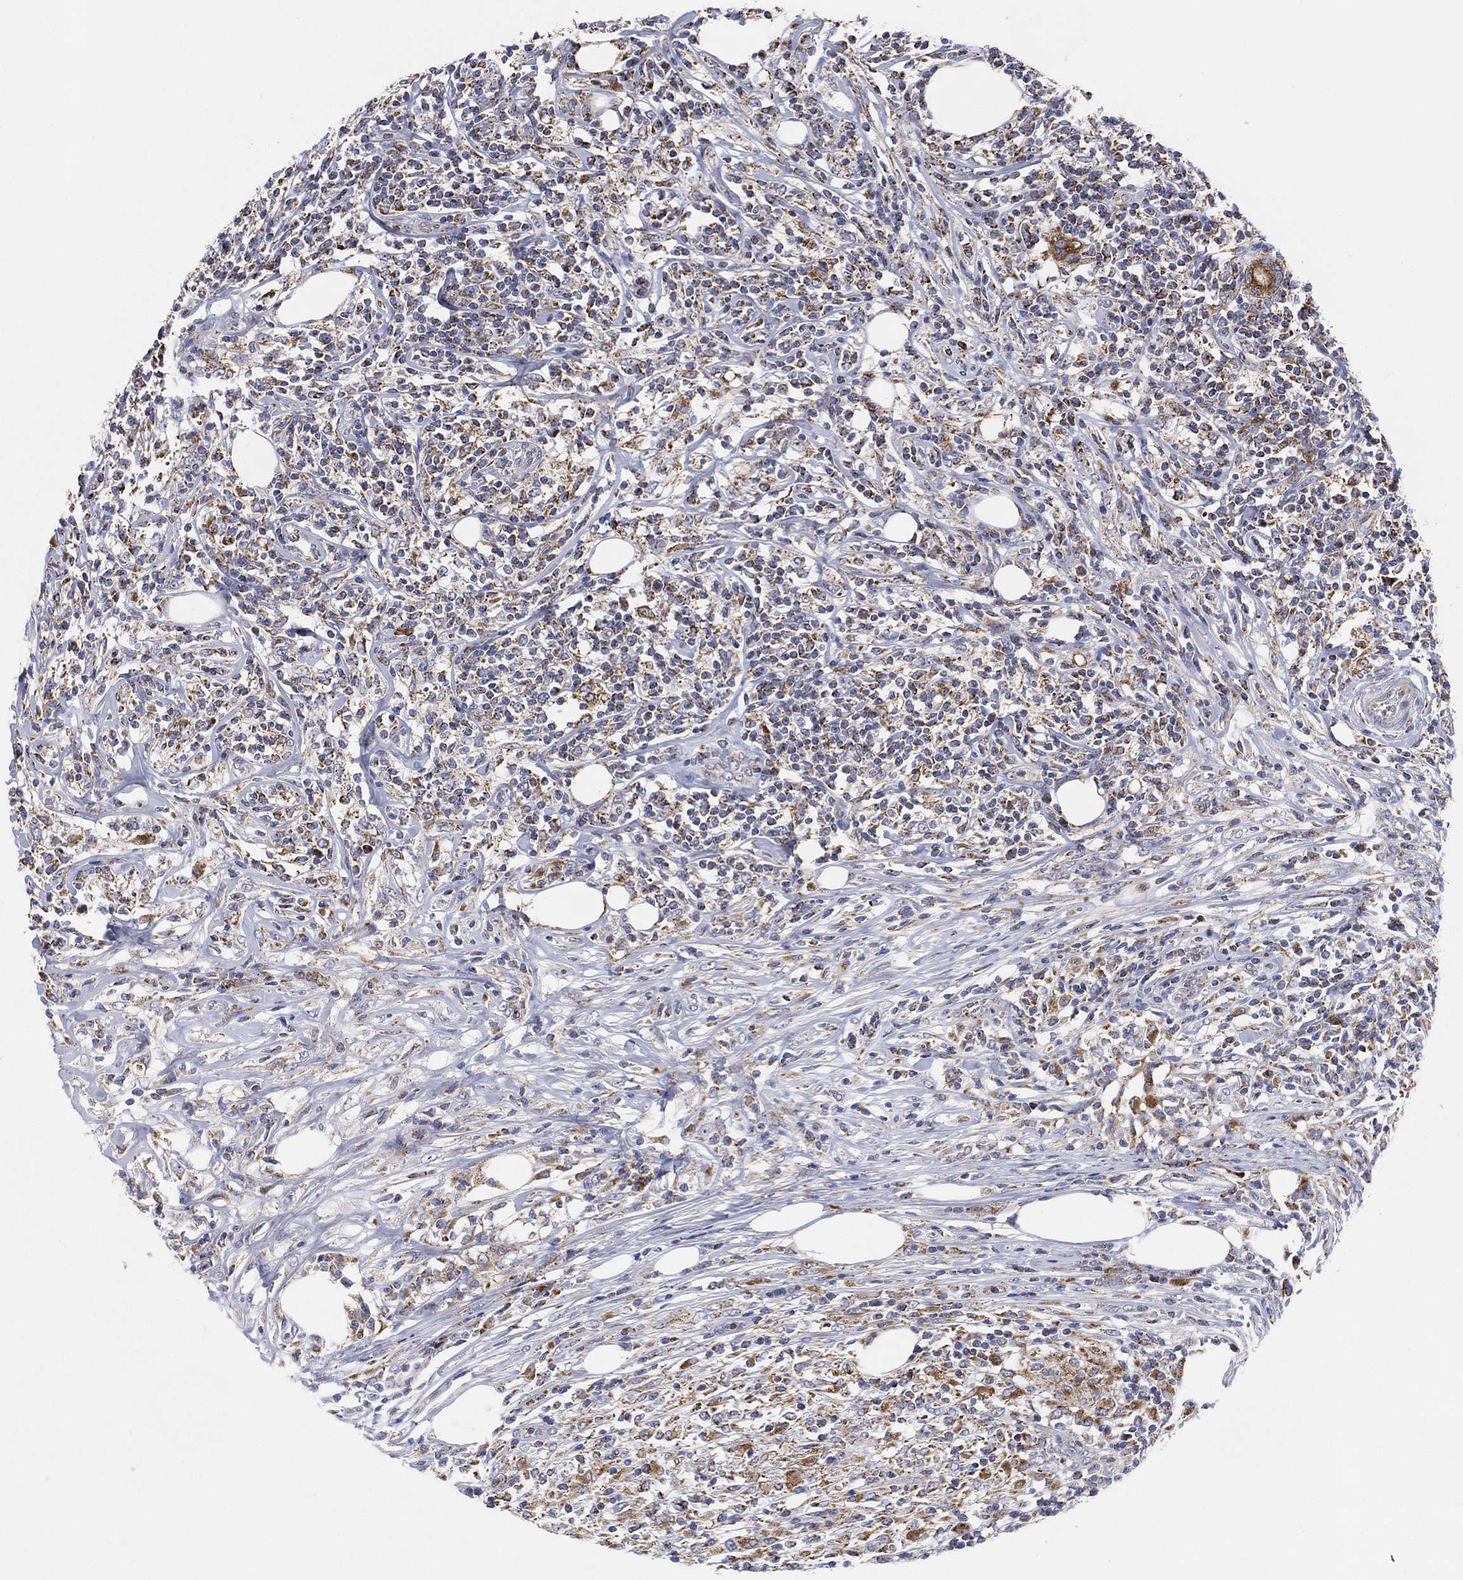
{"staining": {"intensity": "moderate", "quantity": "25%-75%", "location": "cytoplasmic/membranous"}, "tissue": "lymphoma", "cell_type": "Tumor cells", "image_type": "cancer", "snomed": [{"axis": "morphology", "description": "Malignant lymphoma, non-Hodgkin's type, High grade"}, {"axis": "topography", "description": "Lymph node"}], "caption": "This photomicrograph demonstrates IHC staining of malignant lymphoma, non-Hodgkin's type (high-grade), with medium moderate cytoplasmic/membranous positivity in about 25%-75% of tumor cells.", "gene": "GCAT", "patient": {"sex": "female", "age": 84}}